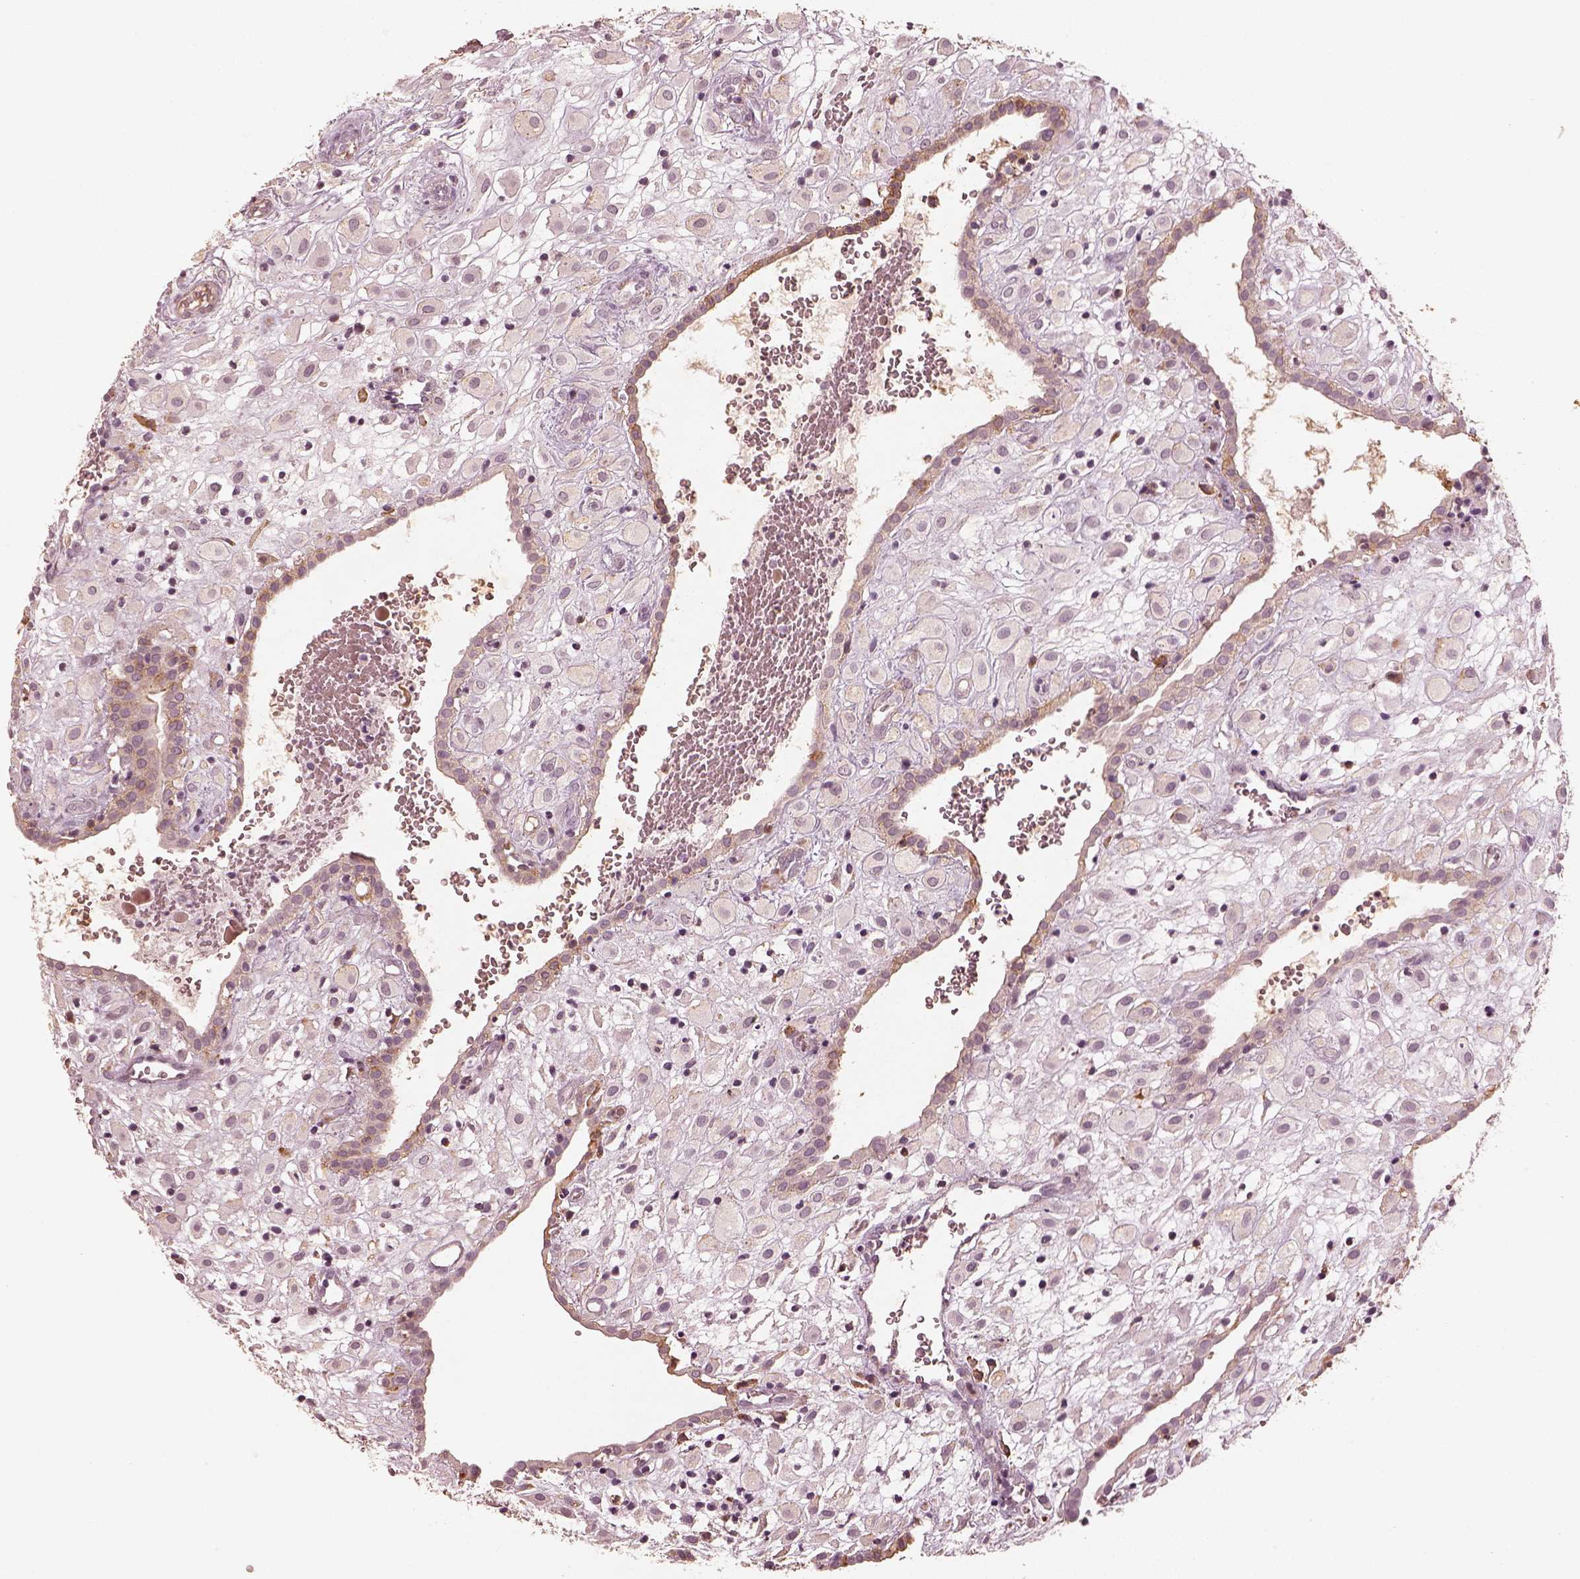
{"staining": {"intensity": "negative", "quantity": "none", "location": "none"}, "tissue": "placenta", "cell_type": "Decidual cells", "image_type": "normal", "snomed": [{"axis": "morphology", "description": "Normal tissue, NOS"}, {"axis": "topography", "description": "Placenta"}], "caption": "Placenta was stained to show a protein in brown. There is no significant positivity in decidual cells. (DAB (3,3'-diaminobenzidine) immunohistochemistry (IHC) visualized using brightfield microscopy, high magnification).", "gene": "MADCAM1", "patient": {"sex": "female", "age": 24}}